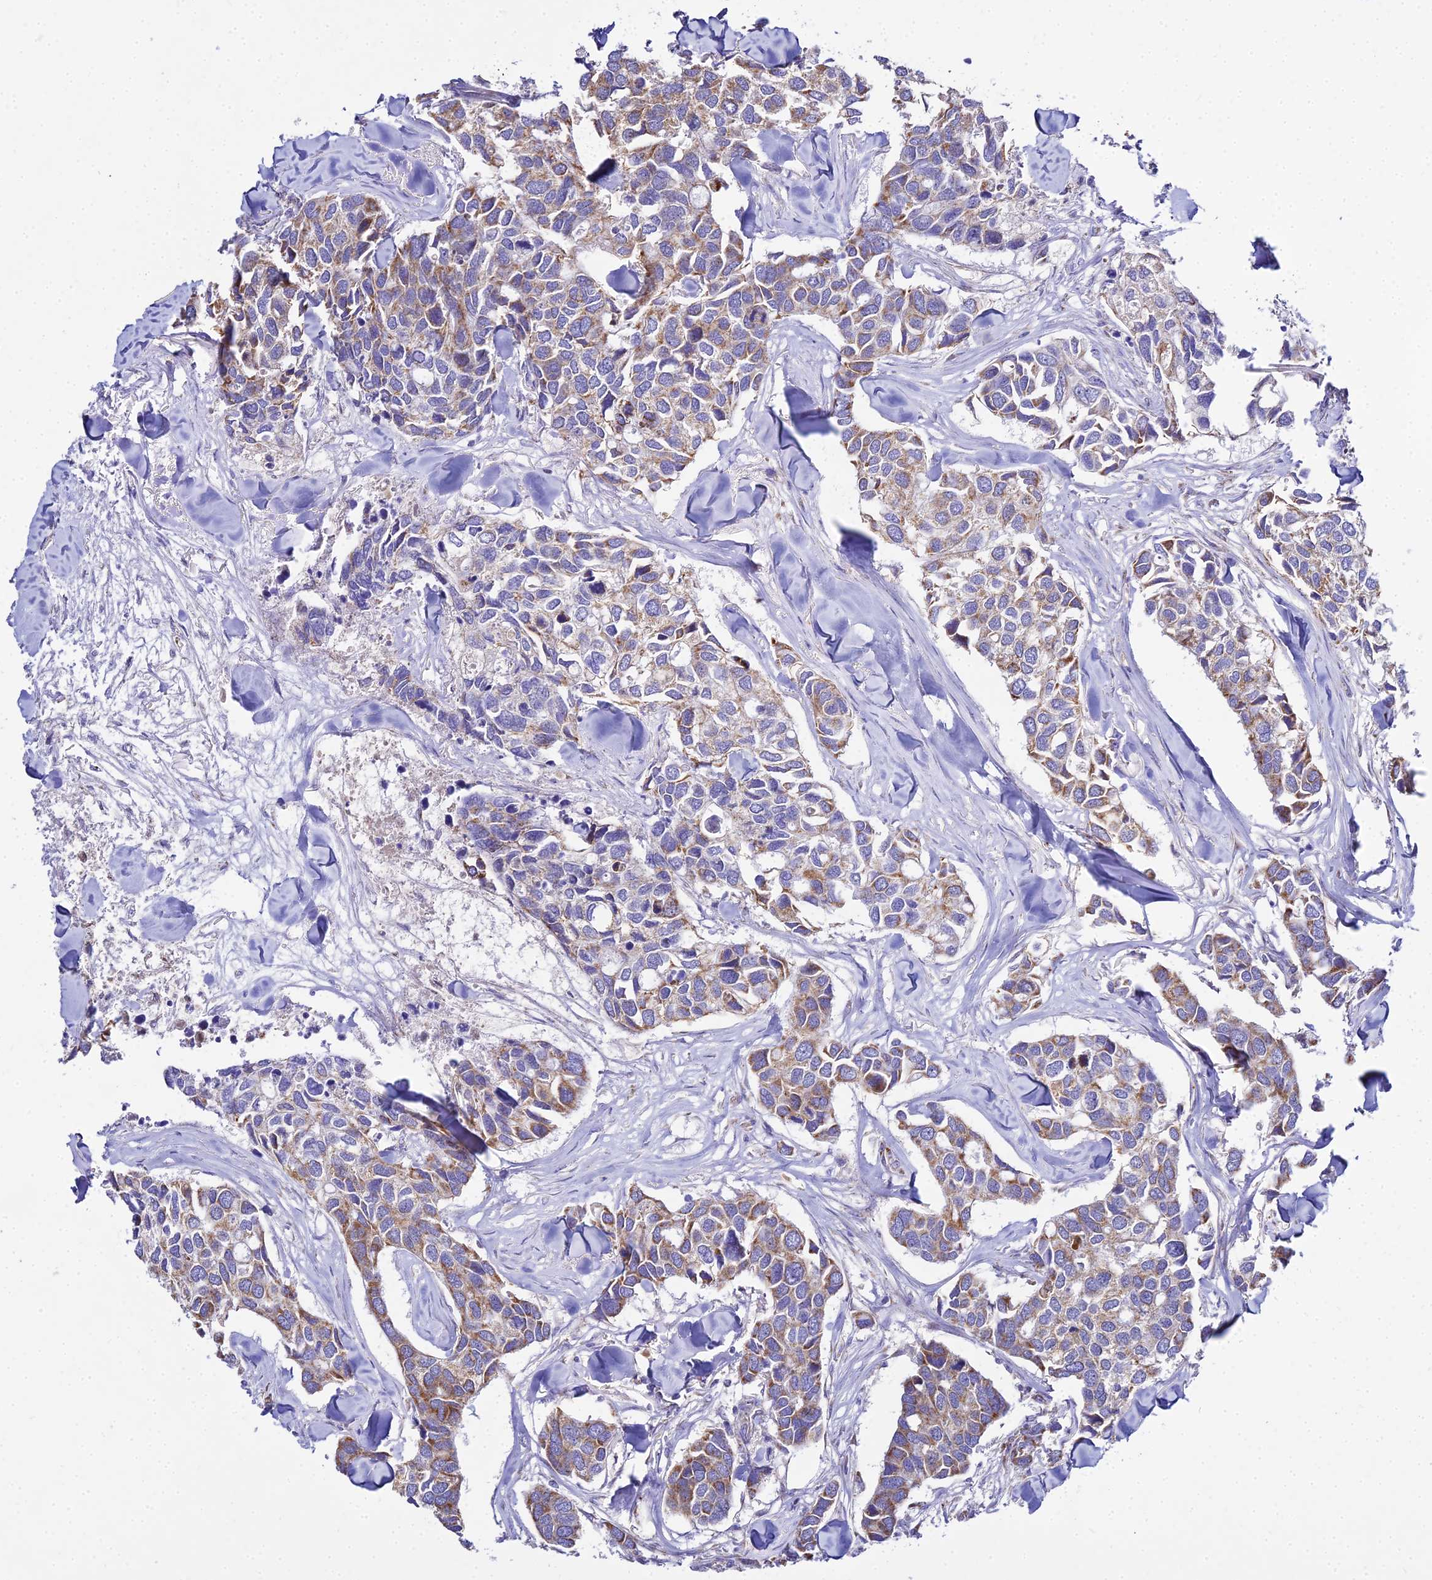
{"staining": {"intensity": "moderate", "quantity": "25%-75%", "location": "cytoplasmic/membranous"}, "tissue": "breast cancer", "cell_type": "Tumor cells", "image_type": "cancer", "snomed": [{"axis": "morphology", "description": "Duct carcinoma"}, {"axis": "topography", "description": "Breast"}], "caption": "Moderate cytoplasmic/membranous staining is seen in about 25%-75% of tumor cells in breast cancer. (IHC, brightfield microscopy, high magnification).", "gene": "TYW5", "patient": {"sex": "female", "age": 83}}